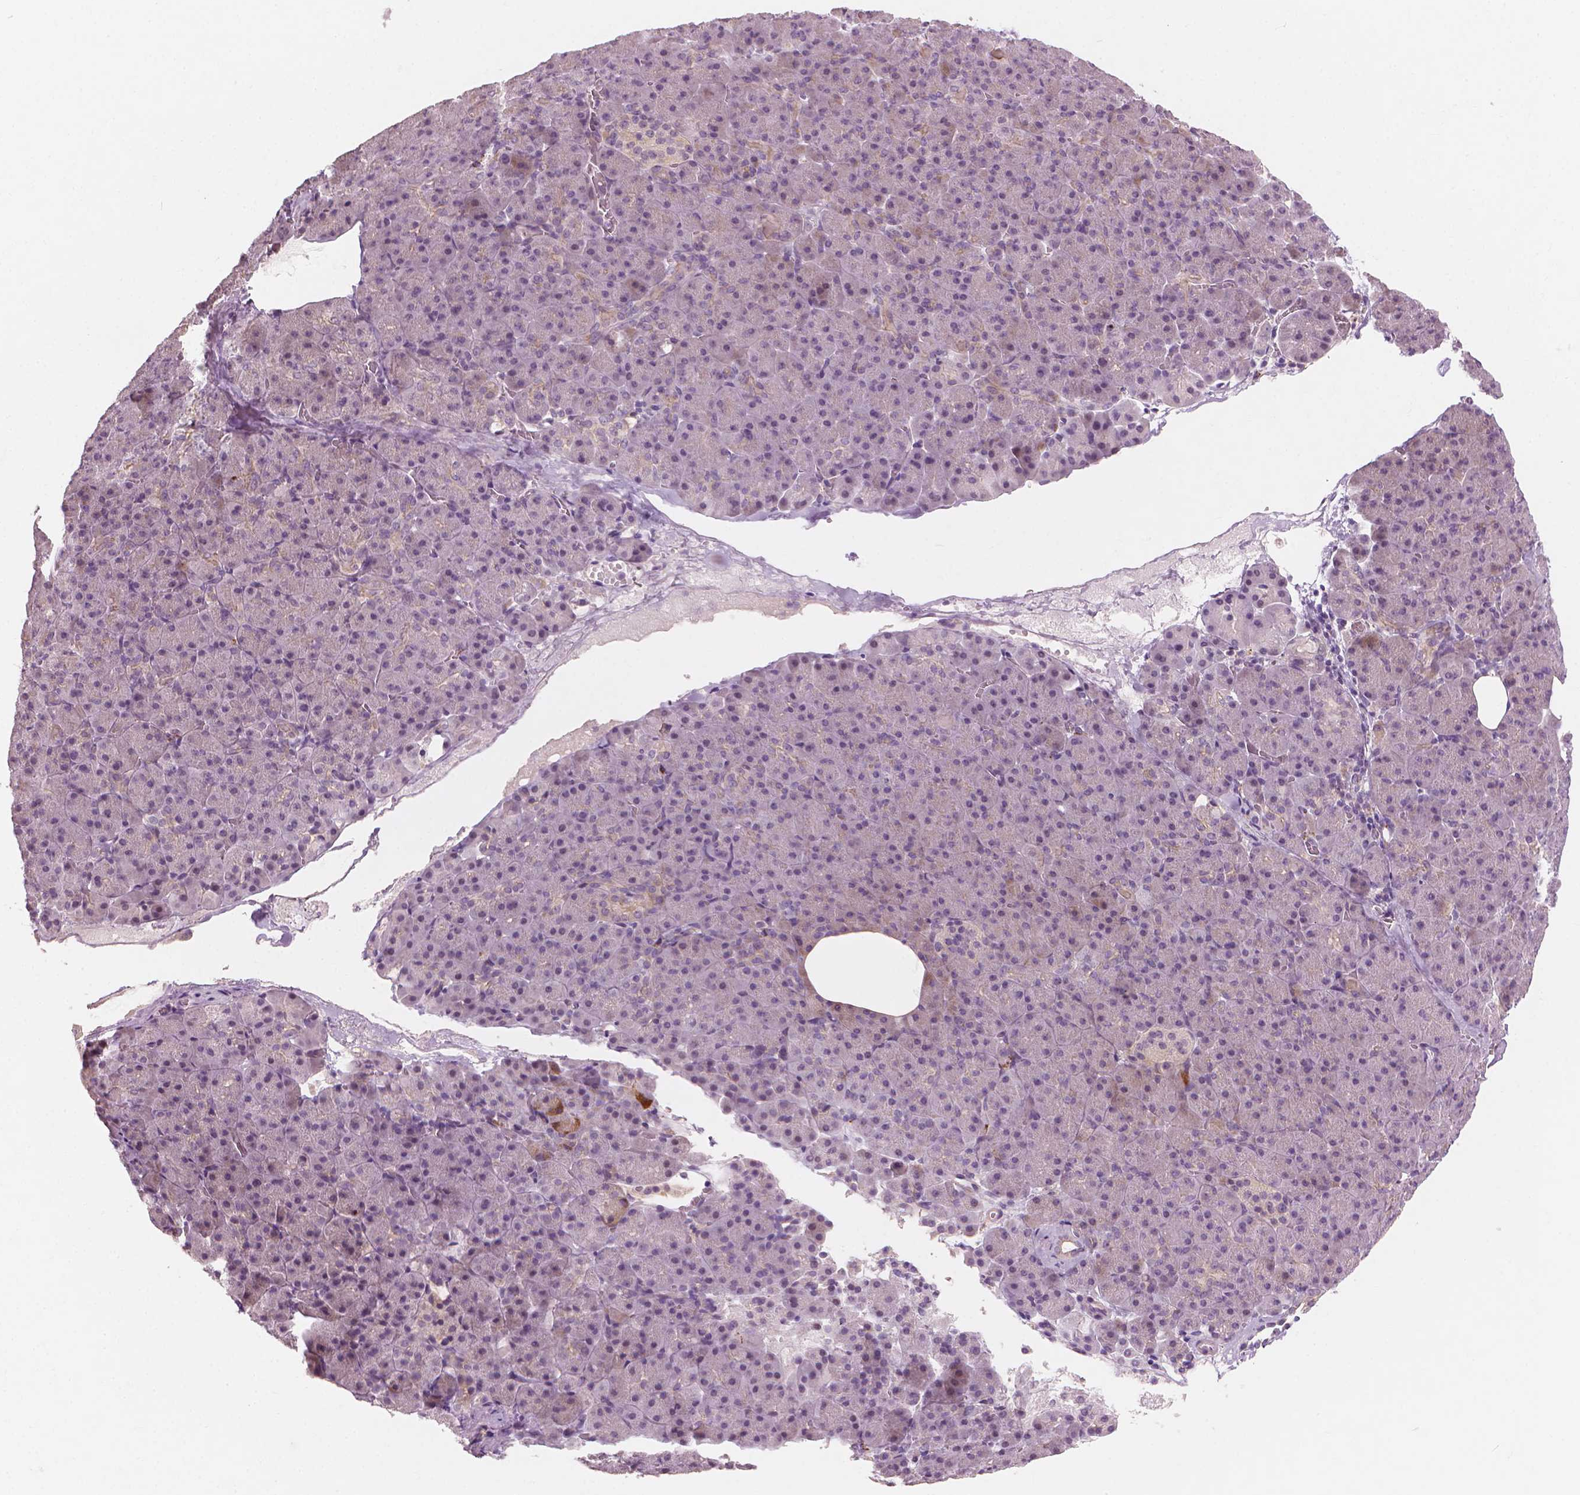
{"staining": {"intensity": "negative", "quantity": "none", "location": "none"}, "tissue": "pancreas", "cell_type": "Exocrine glandular cells", "image_type": "normal", "snomed": [{"axis": "morphology", "description": "Normal tissue, NOS"}, {"axis": "topography", "description": "Pancreas"}], "caption": "DAB immunohistochemical staining of normal human pancreas exhibits no significant positivity in exocrine glandular cells.", "gene": "SAXO2", "patient": {"sex": "female", "age": 74}}